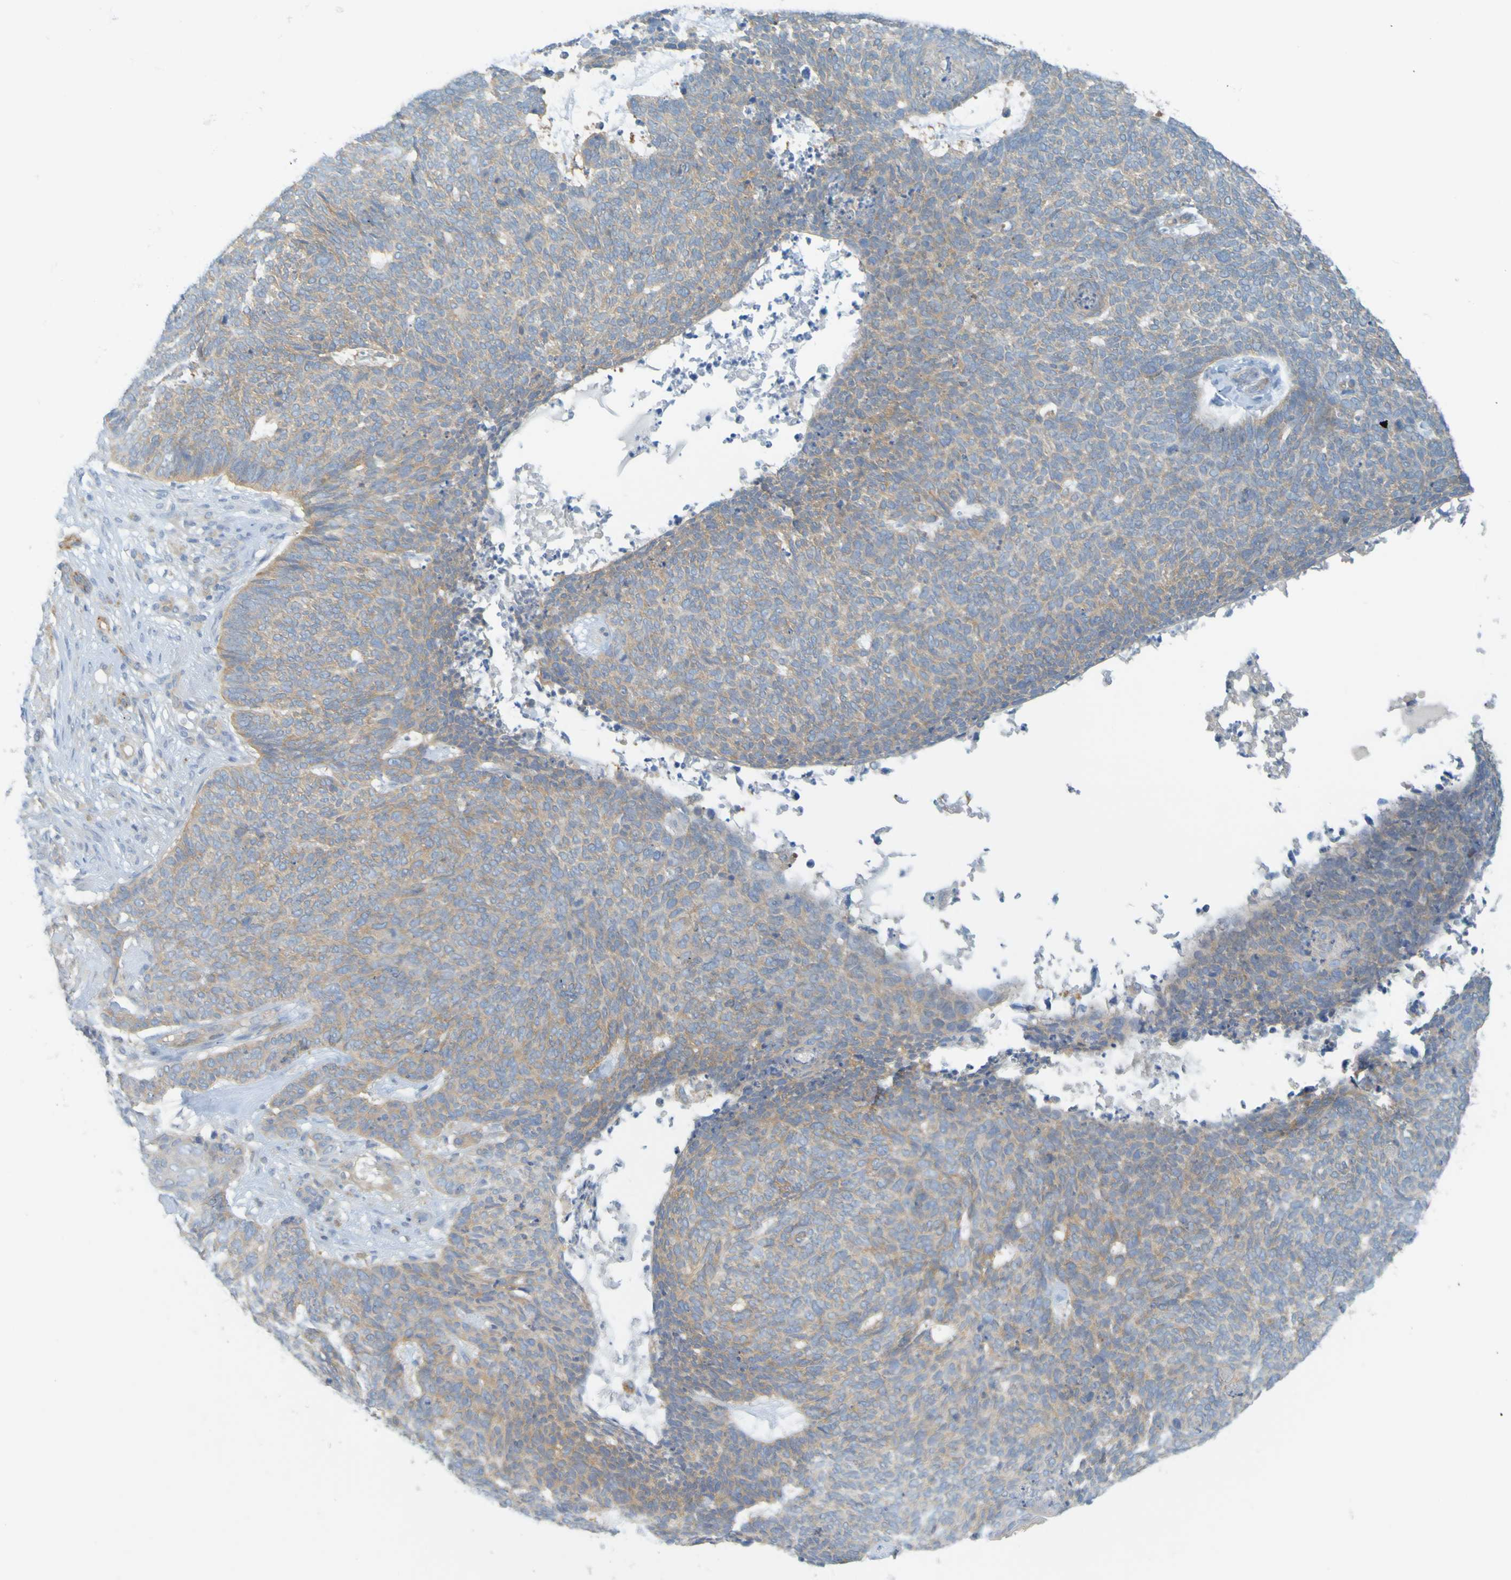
{"staining": {"intensity": "weak", "quantity": ">75%", "location": "cytoplasmic/membranous"}, "tissue": "skin cancer", "cell_type": "Tumor cells", "image_type": "cancer", "snomed": [{"axis": "morphology", "description": "Basal cell carcinoma"}, {"axis": "topography", "description": "Skin"}], "caption": "IHC micrograph of human skin cancer stained for a protein (brown), which exhibits low levels of weak cytoplasmic/membranous expression in about >75% of tumor cells.", "gene": "APPL1", "patient": {"sex": "female", "age": 84}}